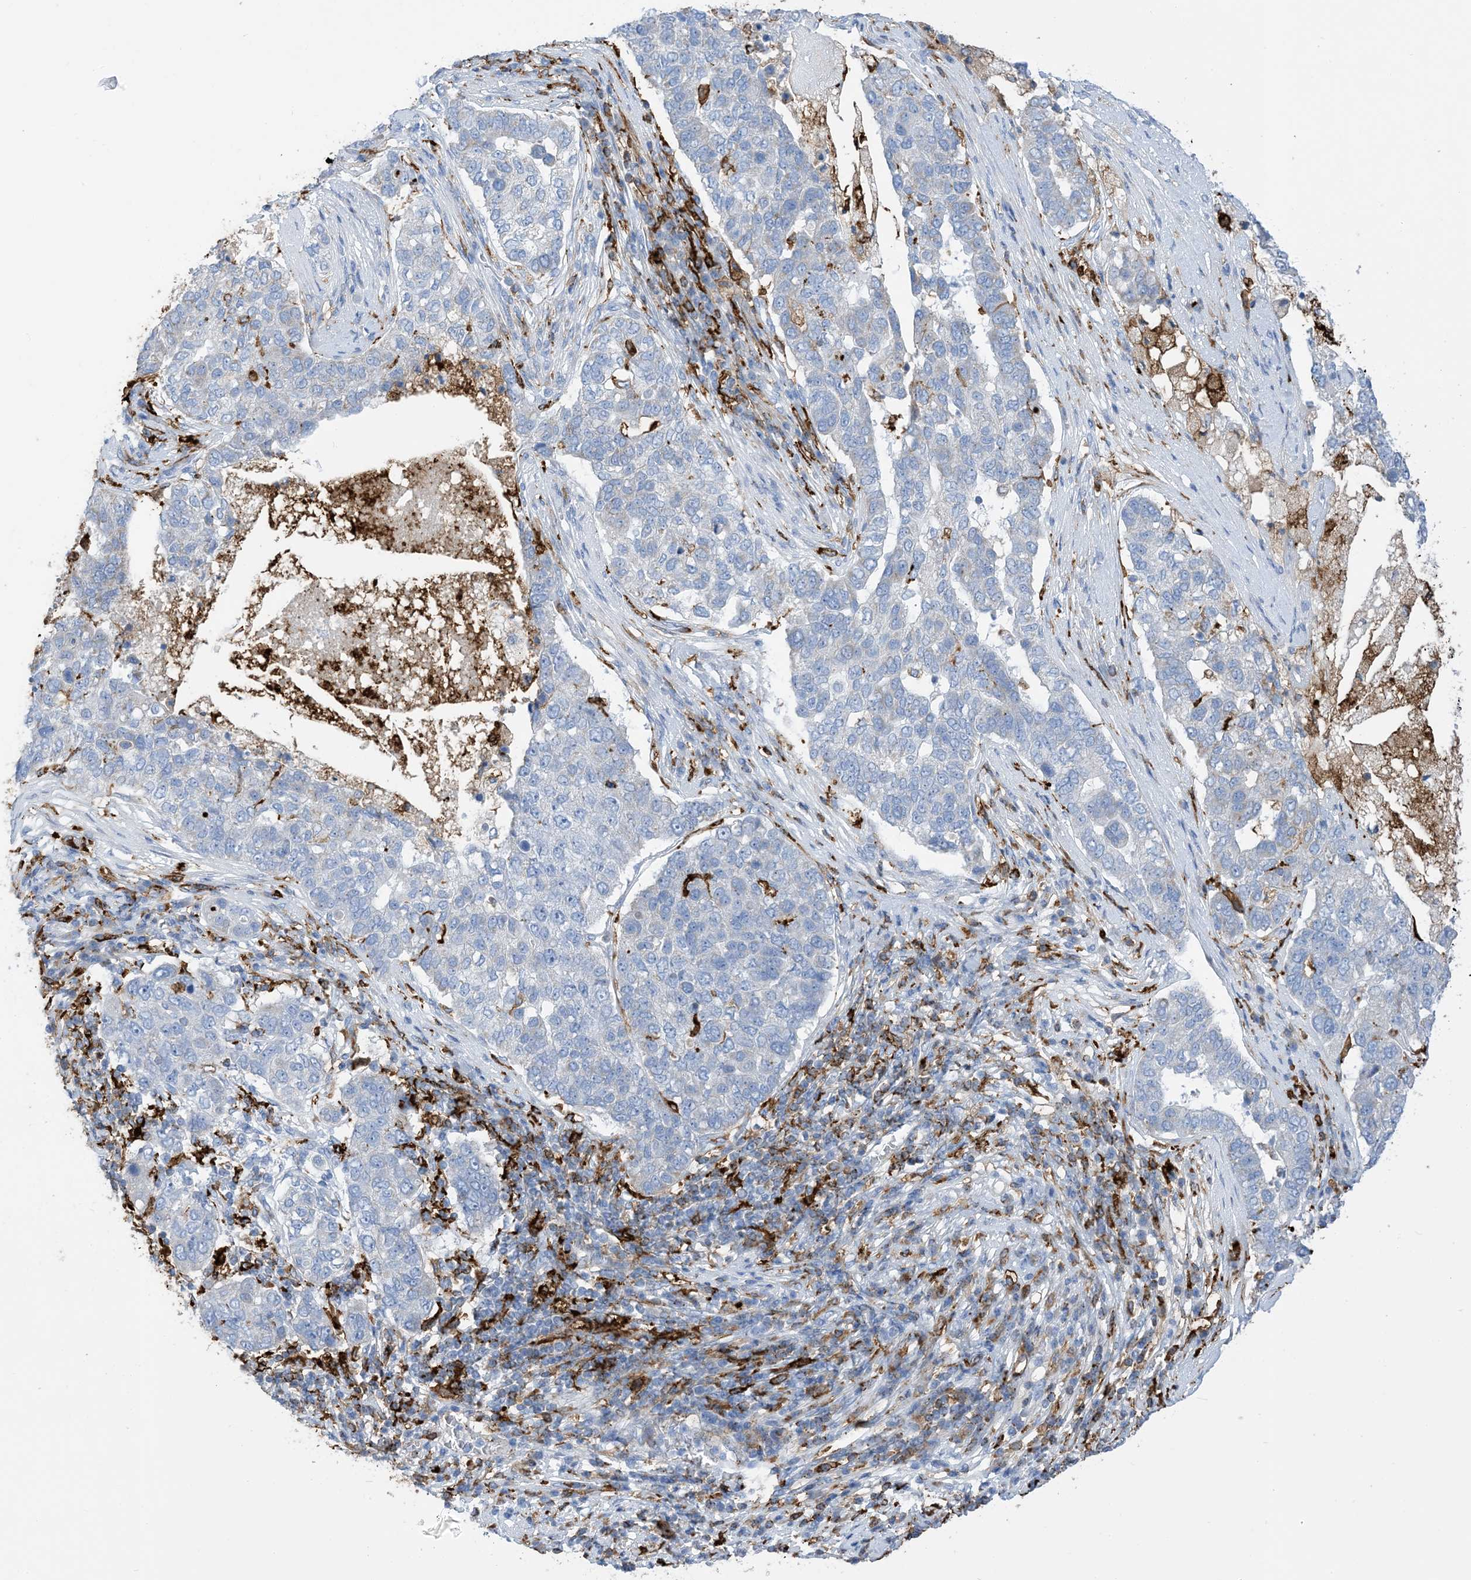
{"staining": {"intensity": "negative", "quantity": "none", "location": "none"}, "tissue": "pancreatic cancer", "cell_type": "Tumor cells", "image_type": "cancer", "snomed": [{"axis": "morphology", "description": "Adenocarcinoma, NOS"}, {"axis": "topography", "description": "Pancreas"}], "caption": "Protein analysis of pancreatic adenocarcinoma exhibits no significant positivity in tumor cells.", "gene": "DPH3", "patient": {"sex": "female", "age": 61}}